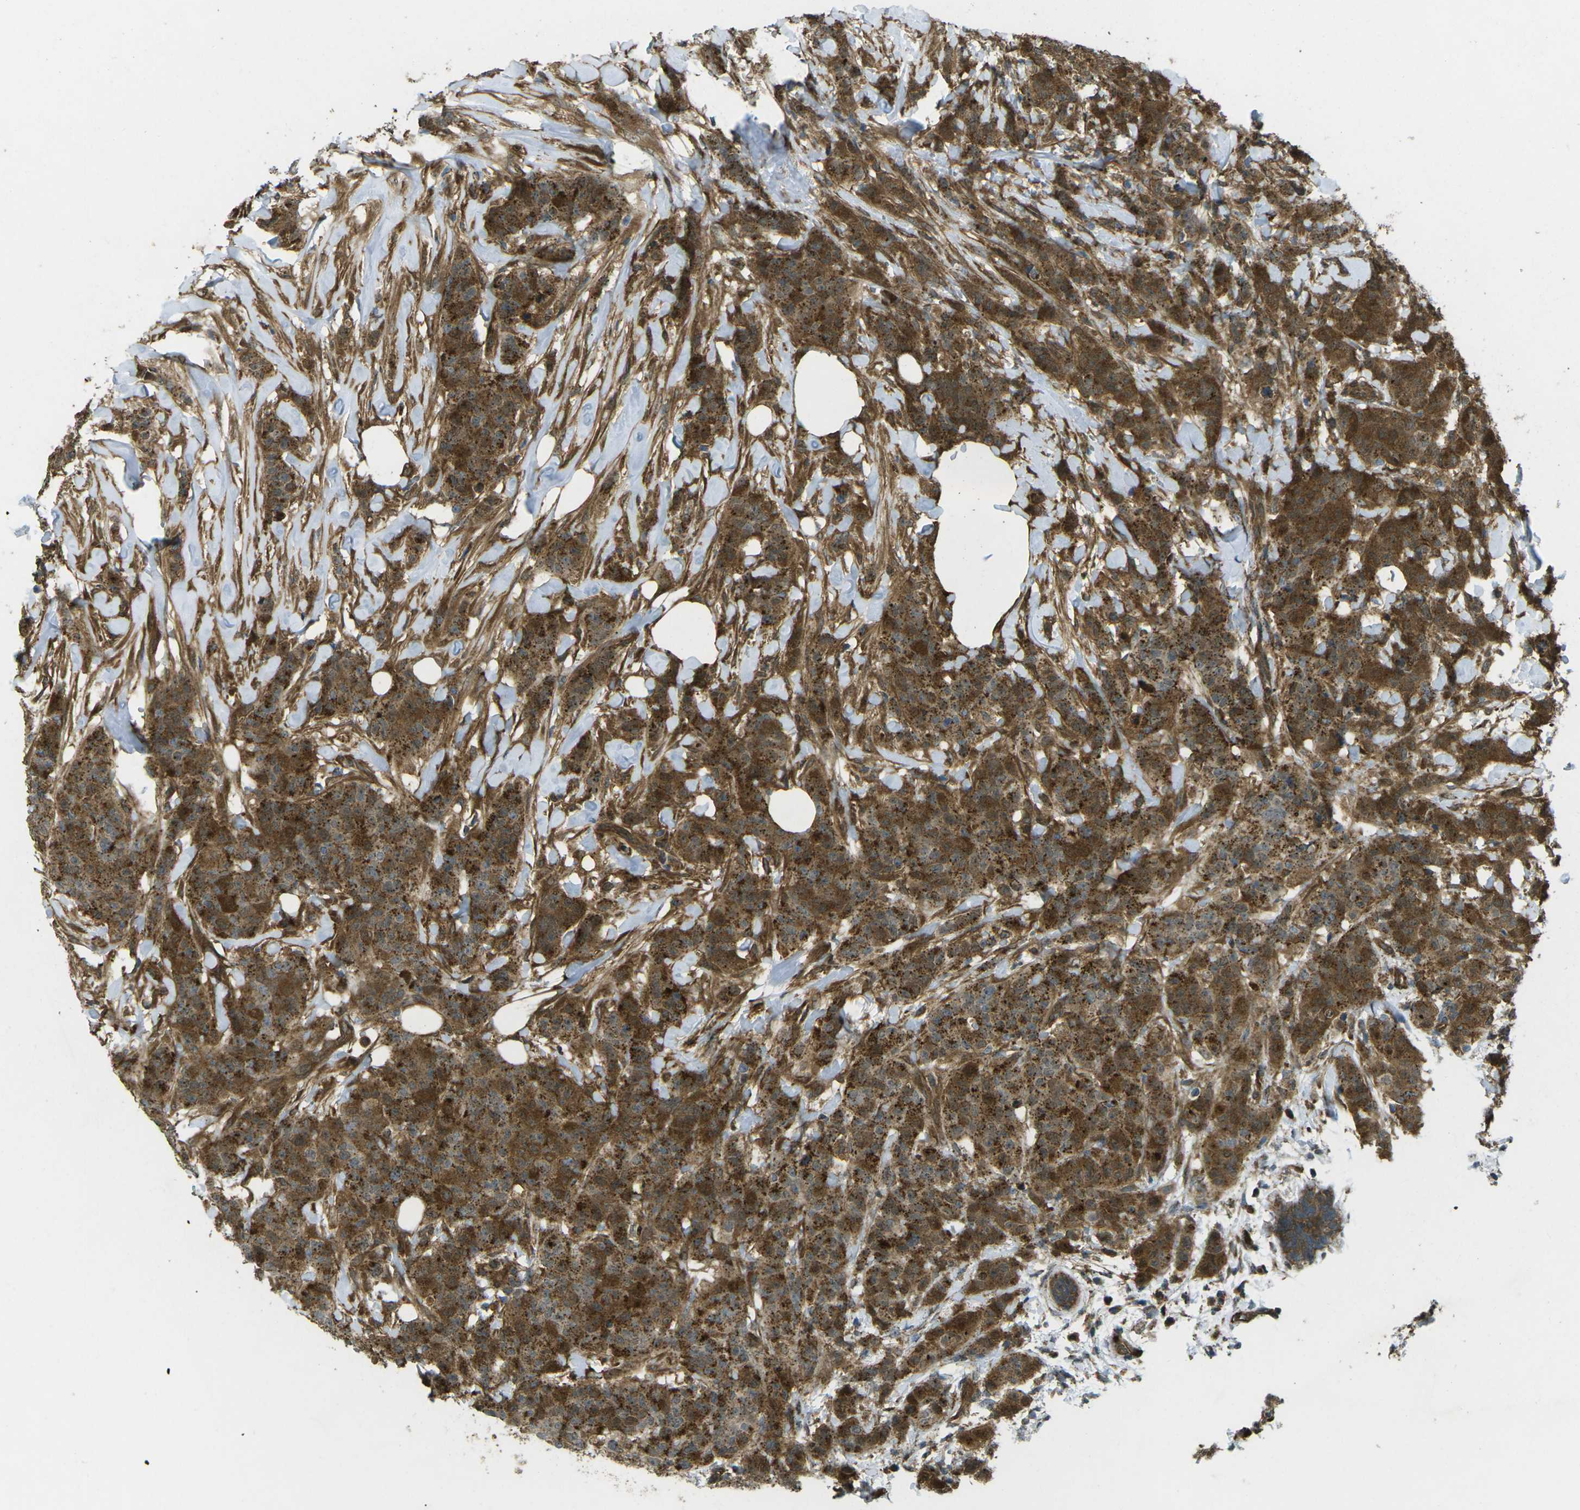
{"staining": {"intensity": "strong", "quantity": ">75%", "location": "cytoplasmic/membranous"}, "tissue": "breast cancer", "cell_type": "Tumor cells", "image_type": "cancer", "snomed": [{"axis": "morphology", "description": "Normal tissue, NOS"}, {"axis": "morphology", "description": "Duct carcinoma"}, {"axis": "topography", "description": "Breast"}], "caption": "A brown stain shows strong cytoplasmic/membranous positivity of a protein in infiltrating ductal carcinoma (breast) tumor cells.", "gene": "CHMP3", "patient": {"sex": "female", "age": 40}}